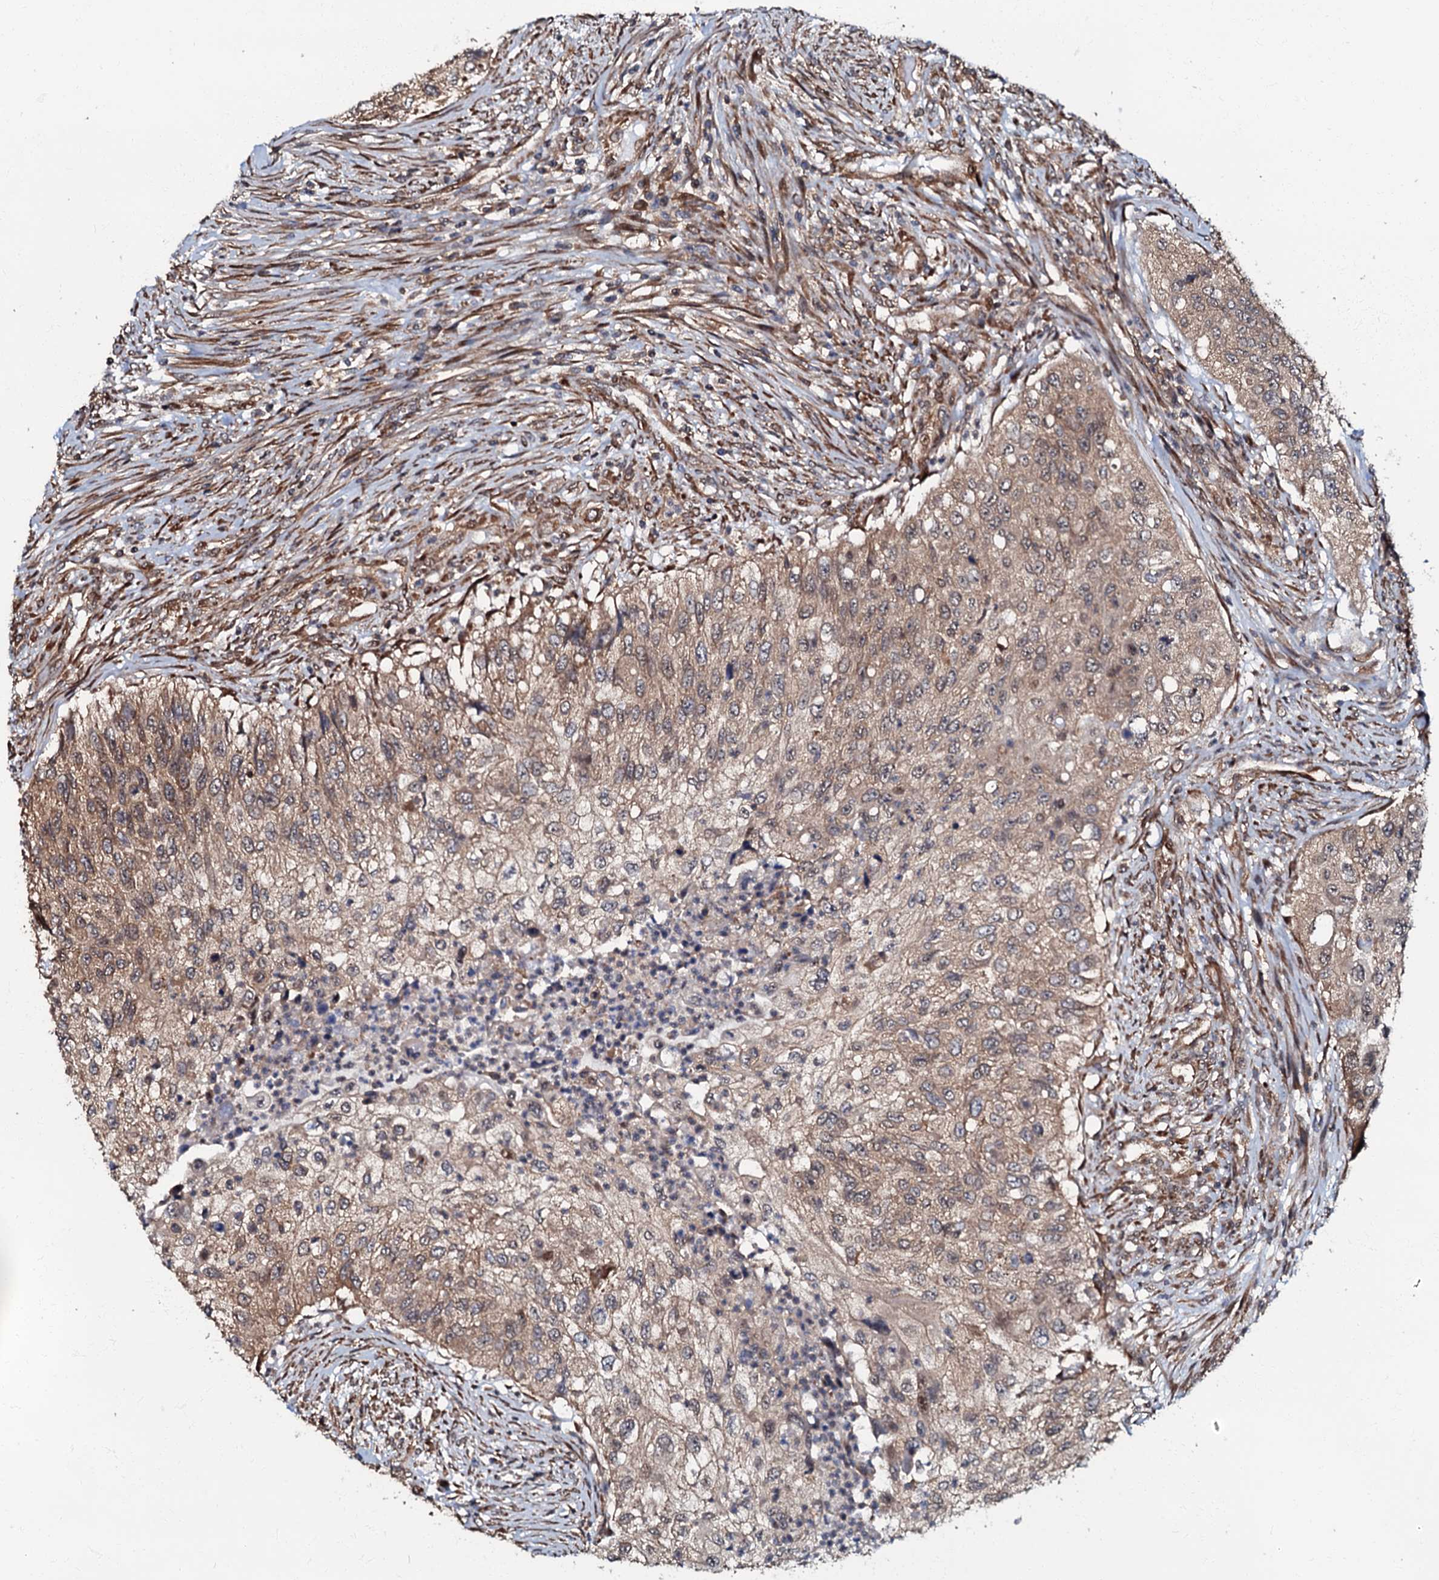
{"staining": {"intensity": "moderate", "quantity": "25%-75%", "location": "cytoplasmic/membranous"}, "tissue": "urothelial cancer", "cell_type": "Tumor cells", "image_type": "cancer", "snomed": [{"axis": "morphology", "description": "Urothelial carcinoma, High grade"}, {"axis": "topography", "description": "Urinary bladder"}], "caption": "High-magnification brightfield microscopy of urothelial cancer stained with DAB (brown) and counterstained with hematoxylin (blue). tumor cells exhibit moderate cytoplasmic/membranous expression is appreciated in approximately25%-75% of cells. Immunohistochemistry stains the protein of interest in brown and the nuclei are stained blue.", "gene": "OSBP", "patient": {"sex": "female", "age": 60}}